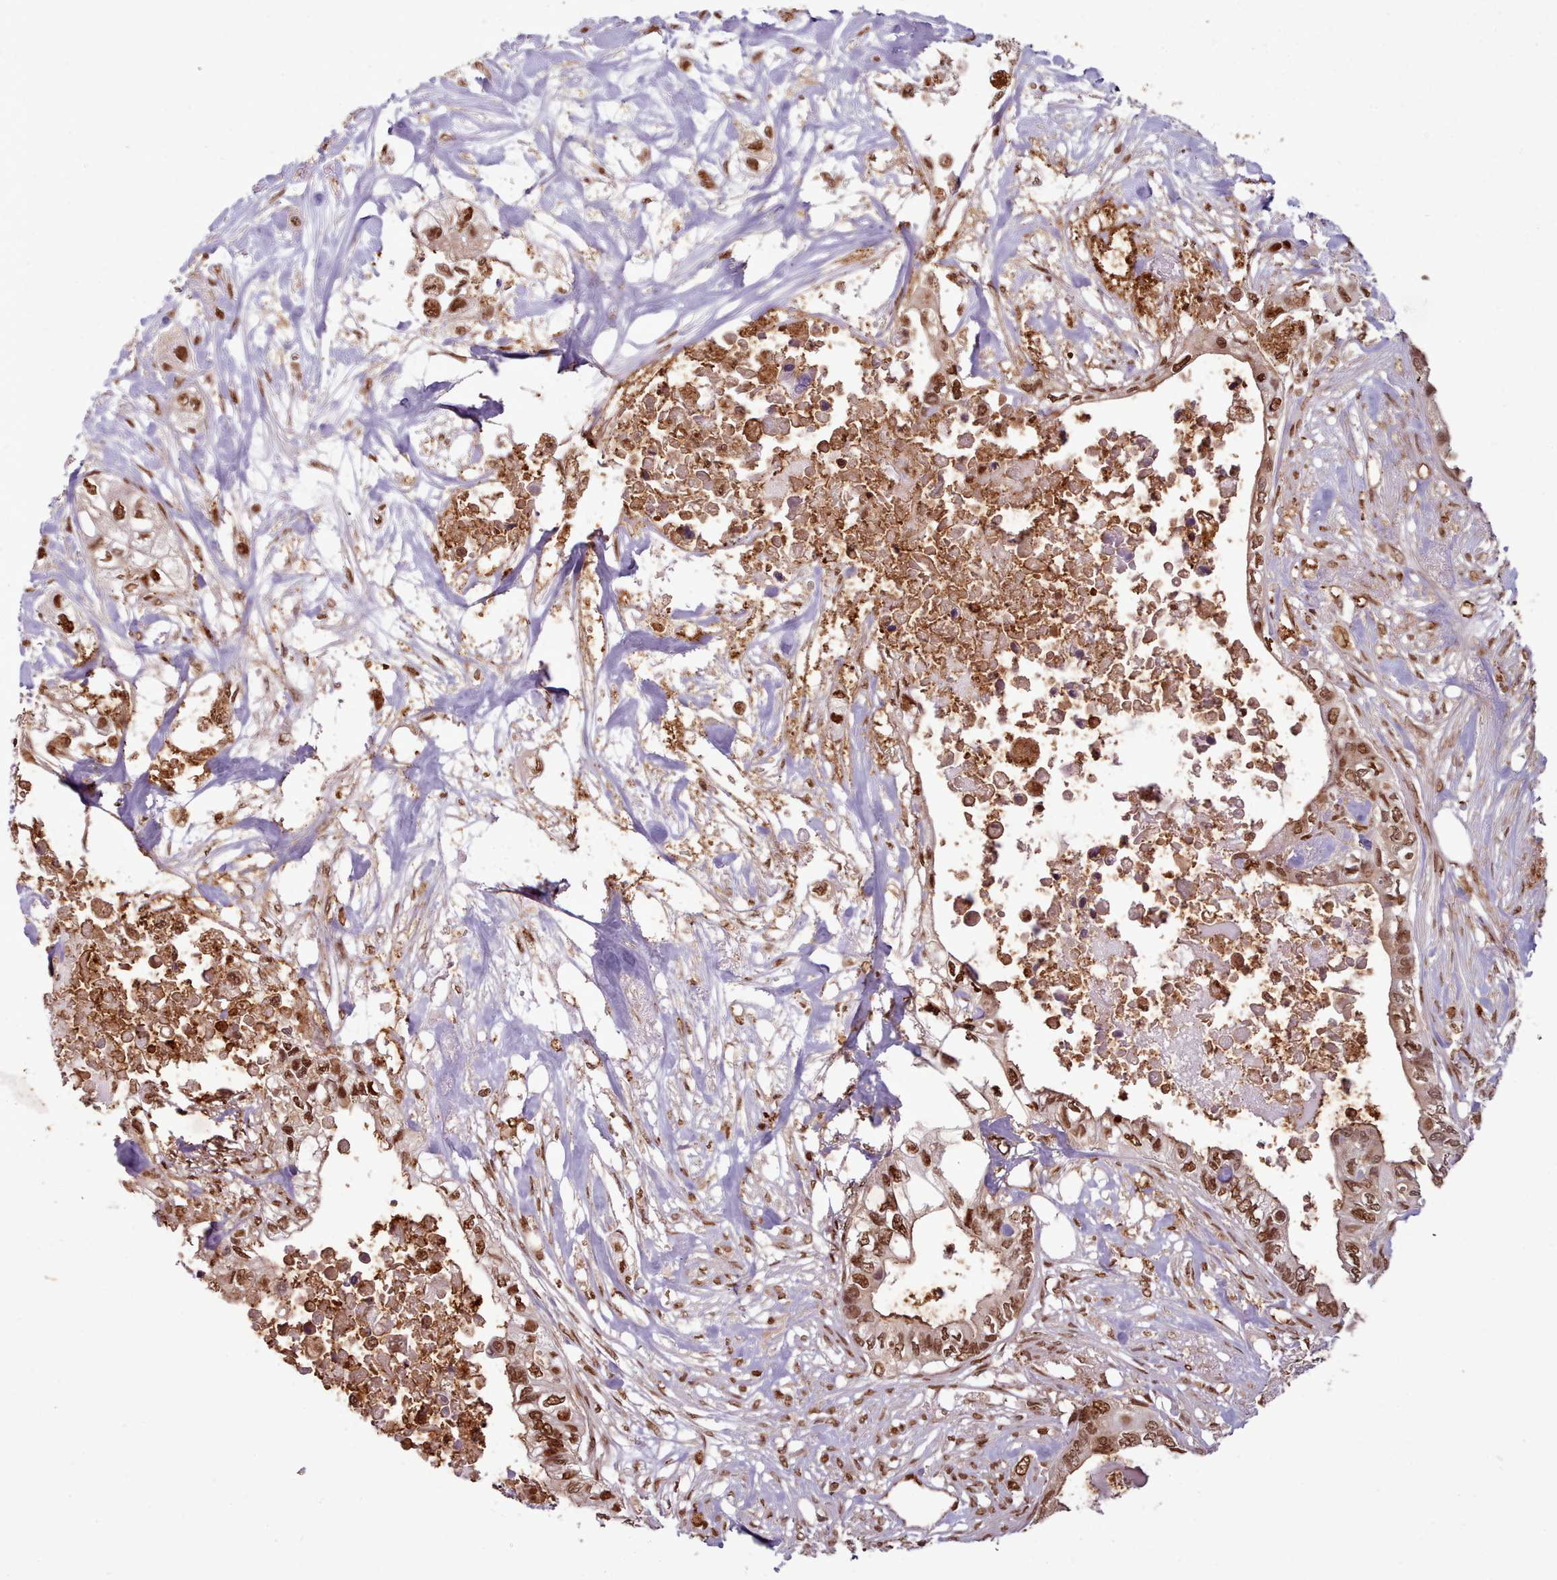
{"staining": {"intensity": "moderate", "quantity": ">75%", "location": "nuclear"}, "tissue": "pancreatic cancer", "cell_type": "Tumor cells", "image_type": "cancer", "snomed": [{"axis": "morphology", "description": "Adenocarcinoma, NOS"}, {"axis": "topography", "description": "Pancreas"}], "caption": "Protein analysis of pancreatic cancer tissue displays moderate nuclear expression in approximately >75% of tumor cells.", "gene": "RPS27A", "patient": {"sex": "female", "age": 63}}